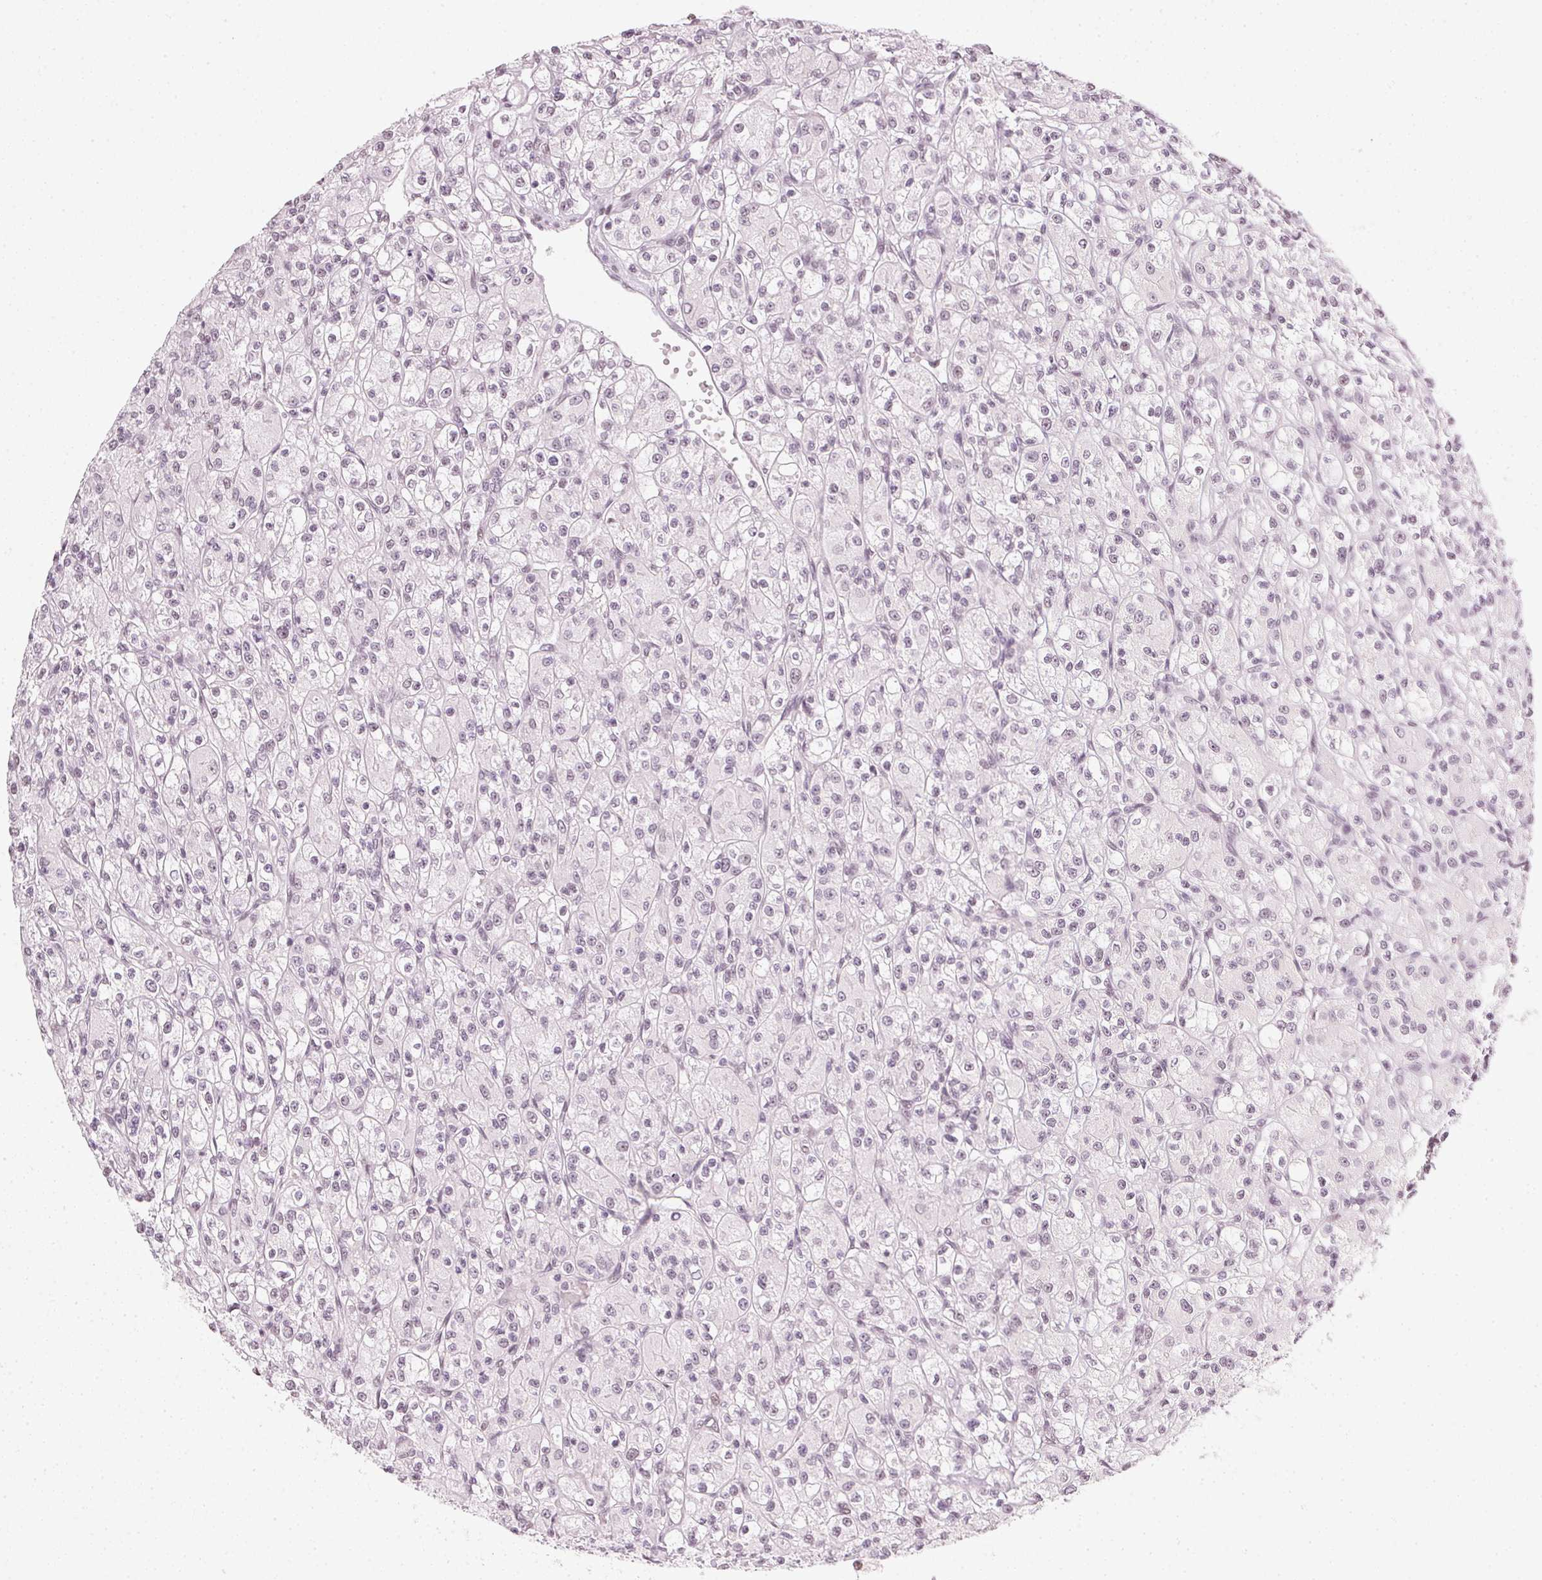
{"staining": {"intensity": "weak", "quantity": "<25%", "location": "nuclear"}, "tissue": "renal cancer", "cell_type": "Tumor cells", "image_type": "cancer", "snomed": [{"axis": "morphology", "description": "Adenocarcinoma, NOS"}, {"axis": "topography", "description": "Kidney"}], "caption": "An image of human renal cancer is negative for staining in tumor cells.", "gene": "DNAJC6", "patient": {"sex": "female", "age": 70}}